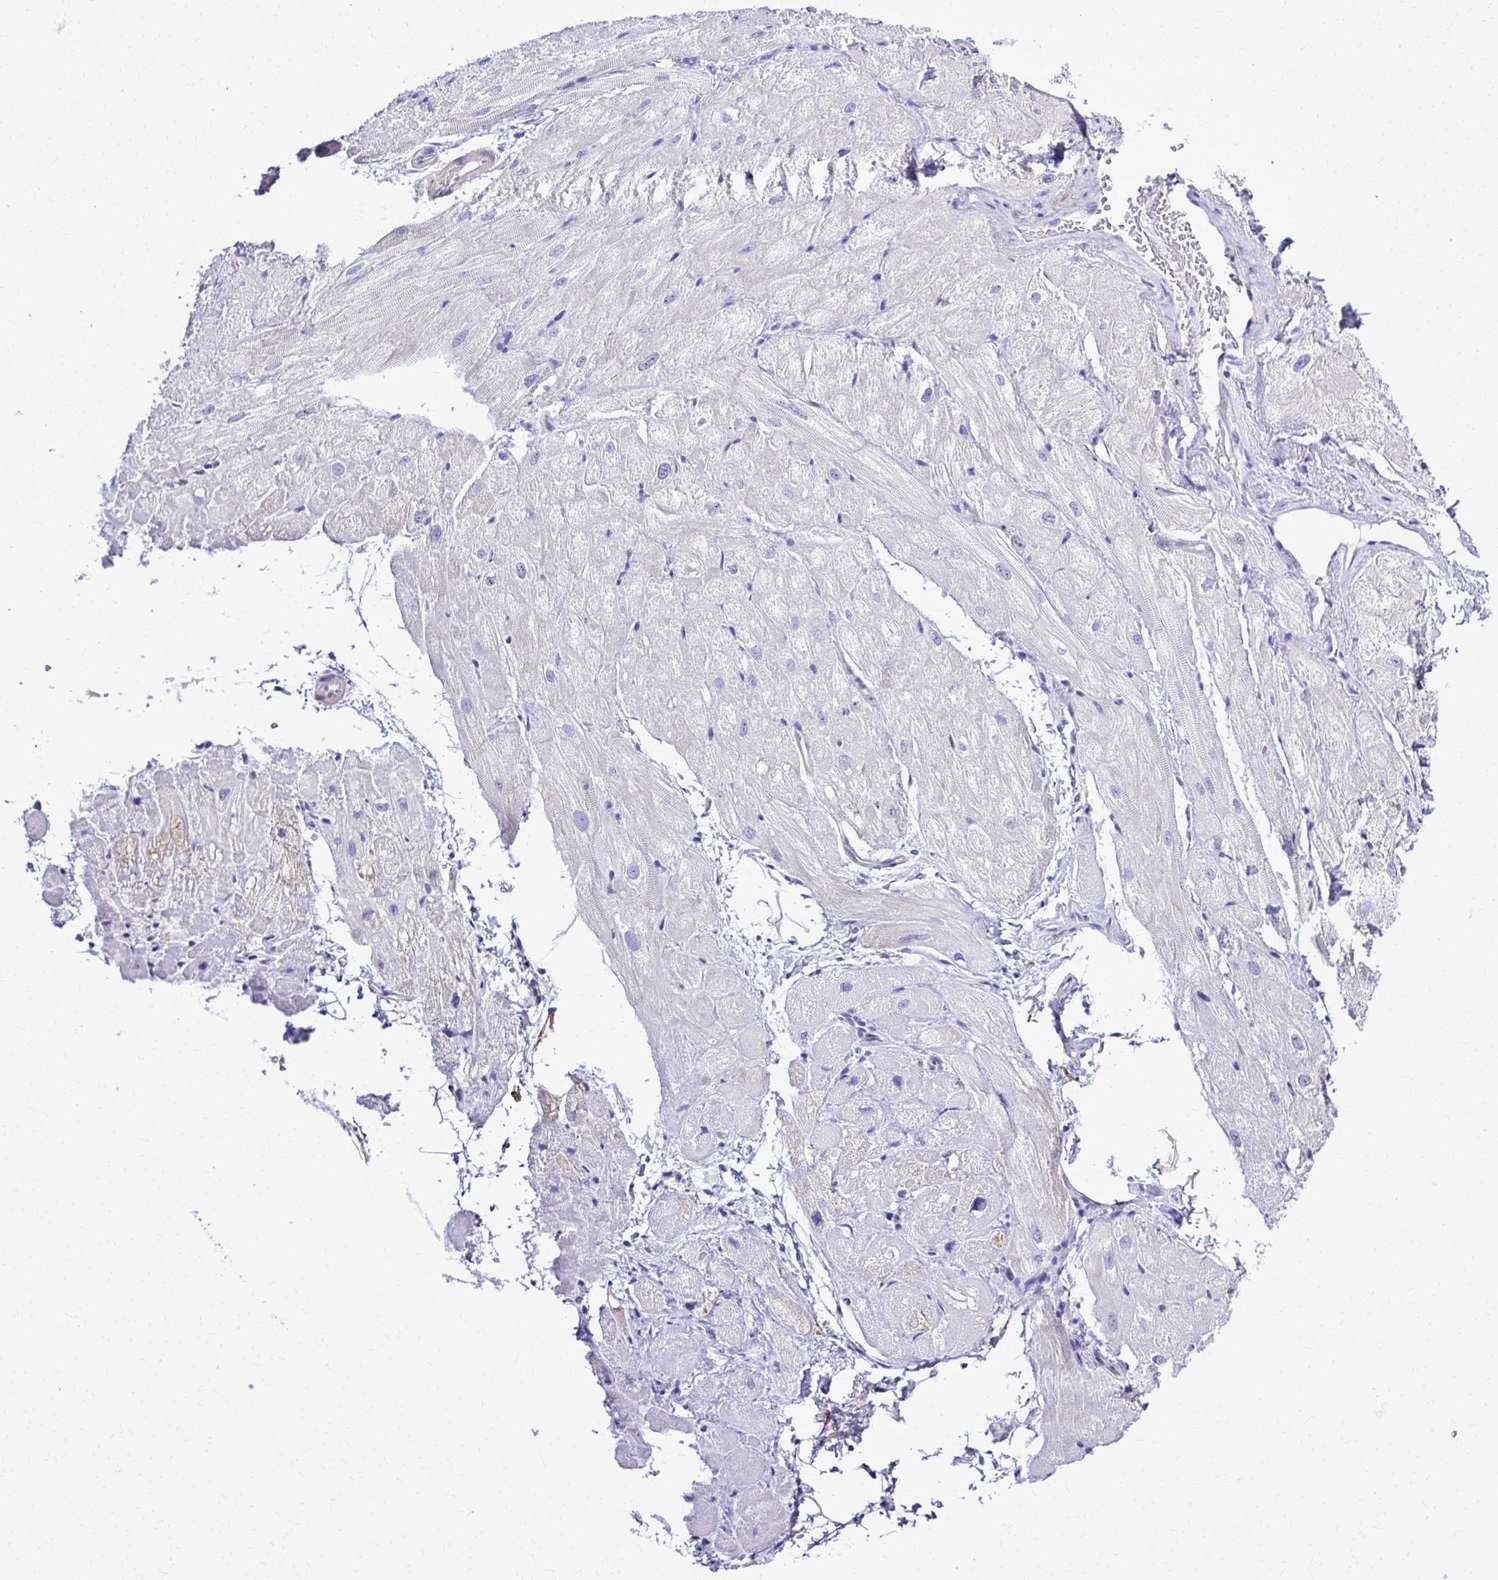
{"staining": {"intensity": "negative", "quantity": "none", "location": "none"}, "tissue": "heart muscle", "cell_type": "Cardiomyocytes", "image_type": "normal", "snomed": [{"axis": "morphology", "description": "Normal tissue, NOS"}, {"axis": "topography", "description": "Heart"}], "caption": "DAB (3,3'-diaminobenzidine) immunohistochemical staining of unremarkable human heart muscle demonstrates no significant staining in cardiomyocytes.", "gene": "RASL11B", "patient": {"sex": "male", "age": 62}}